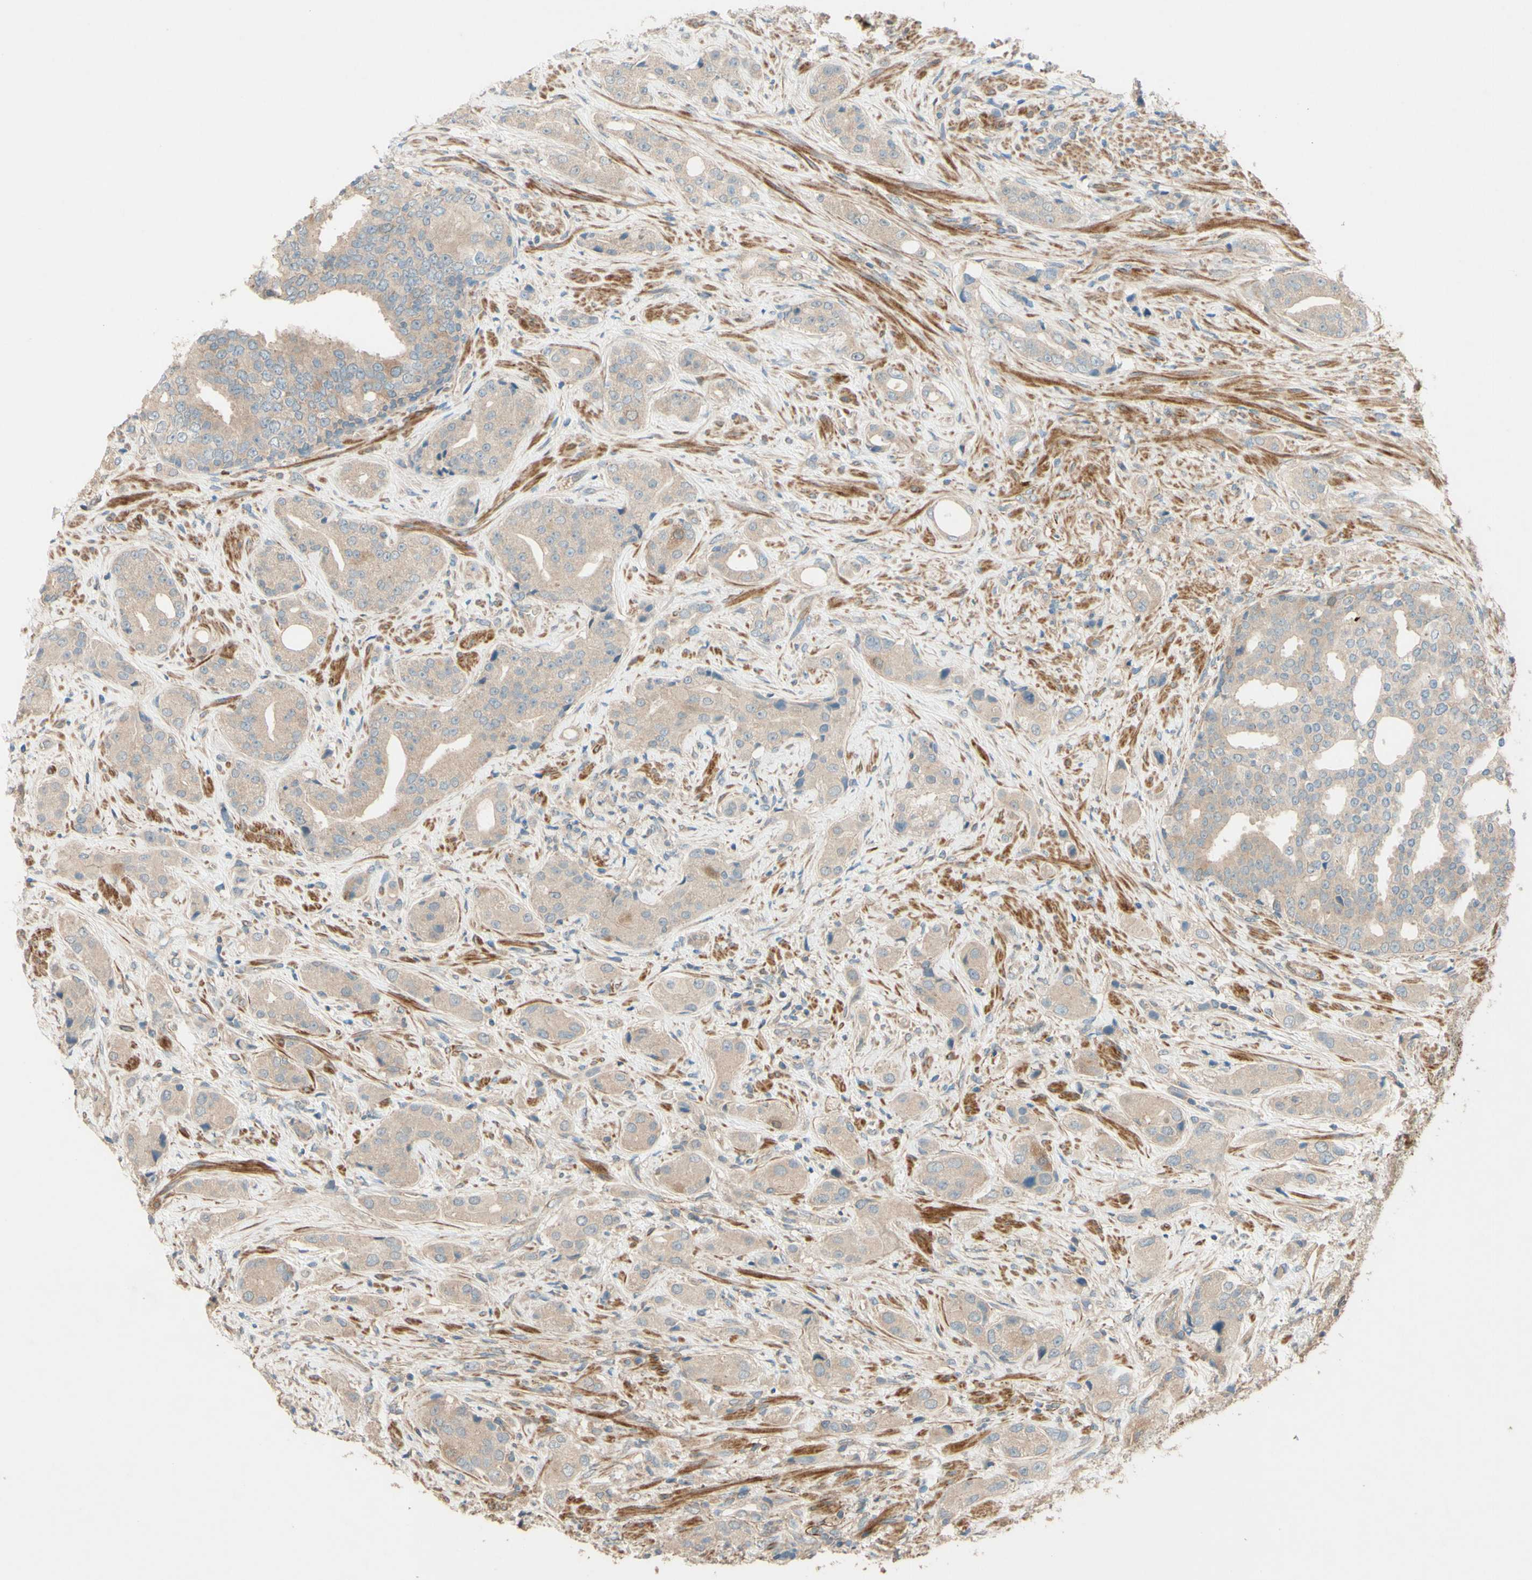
{"staining": {"intensity": "weak", "quantity": ">75%", "location": "cytoplasmic/membranous"}, "tissue": "prostate cancer", "cell_type": "Tumor cells", "image_type": "cancer", "snomed": [{"axis": "morphology", "description": "Adenocarcinoma, High grade"}, {"axis": "topography", "description": "Prostate"}], "caption": "Adenocarcinoma (high-grade) (prostate) tissue shows weak cytoplasmic/membranous staining in approximately >75% of tumor cells, visualized by immunohistochemistry.", "gene": "ADAM17", "patient": {"sex": "male", "age": 71}}